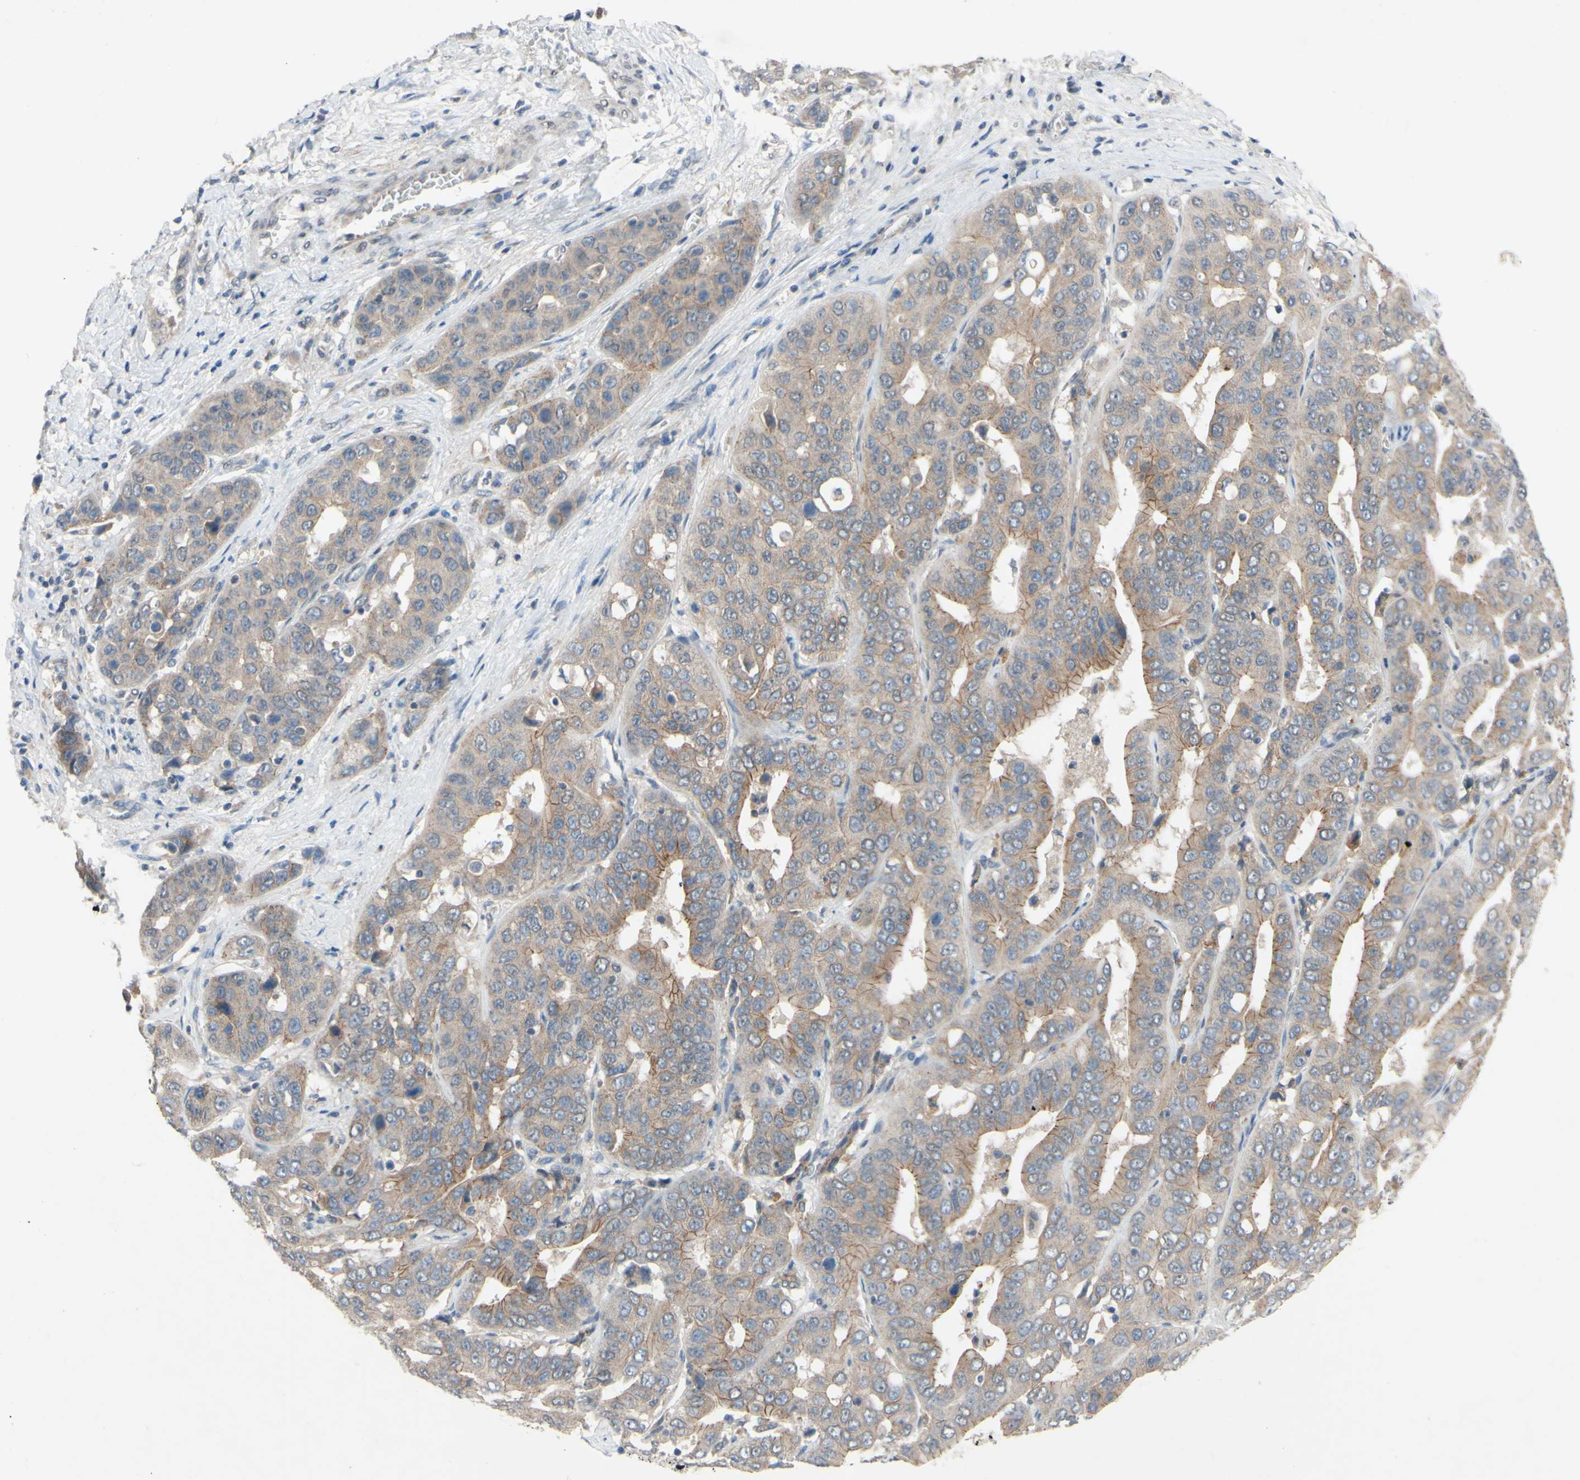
{"staining": {"intensity": "weak", "quantity": ">75%", "location": "cytoplasmic/membranous"}, "tissue": "liver cancer", "cell_type": "Tumor cells", "image_type": "cancer", "snomed": [{"axis": "morphology", "description": "Cholangiocarcinoma"}, {"axis": "topography", "description": "Liver"}], "caption": "Weak cytoplasmic/membranous expression is seen in about >75% of tumor cells in liver cancer.", "gene": "CDCP1", "patient": {"sex": "female", "age": 52}}